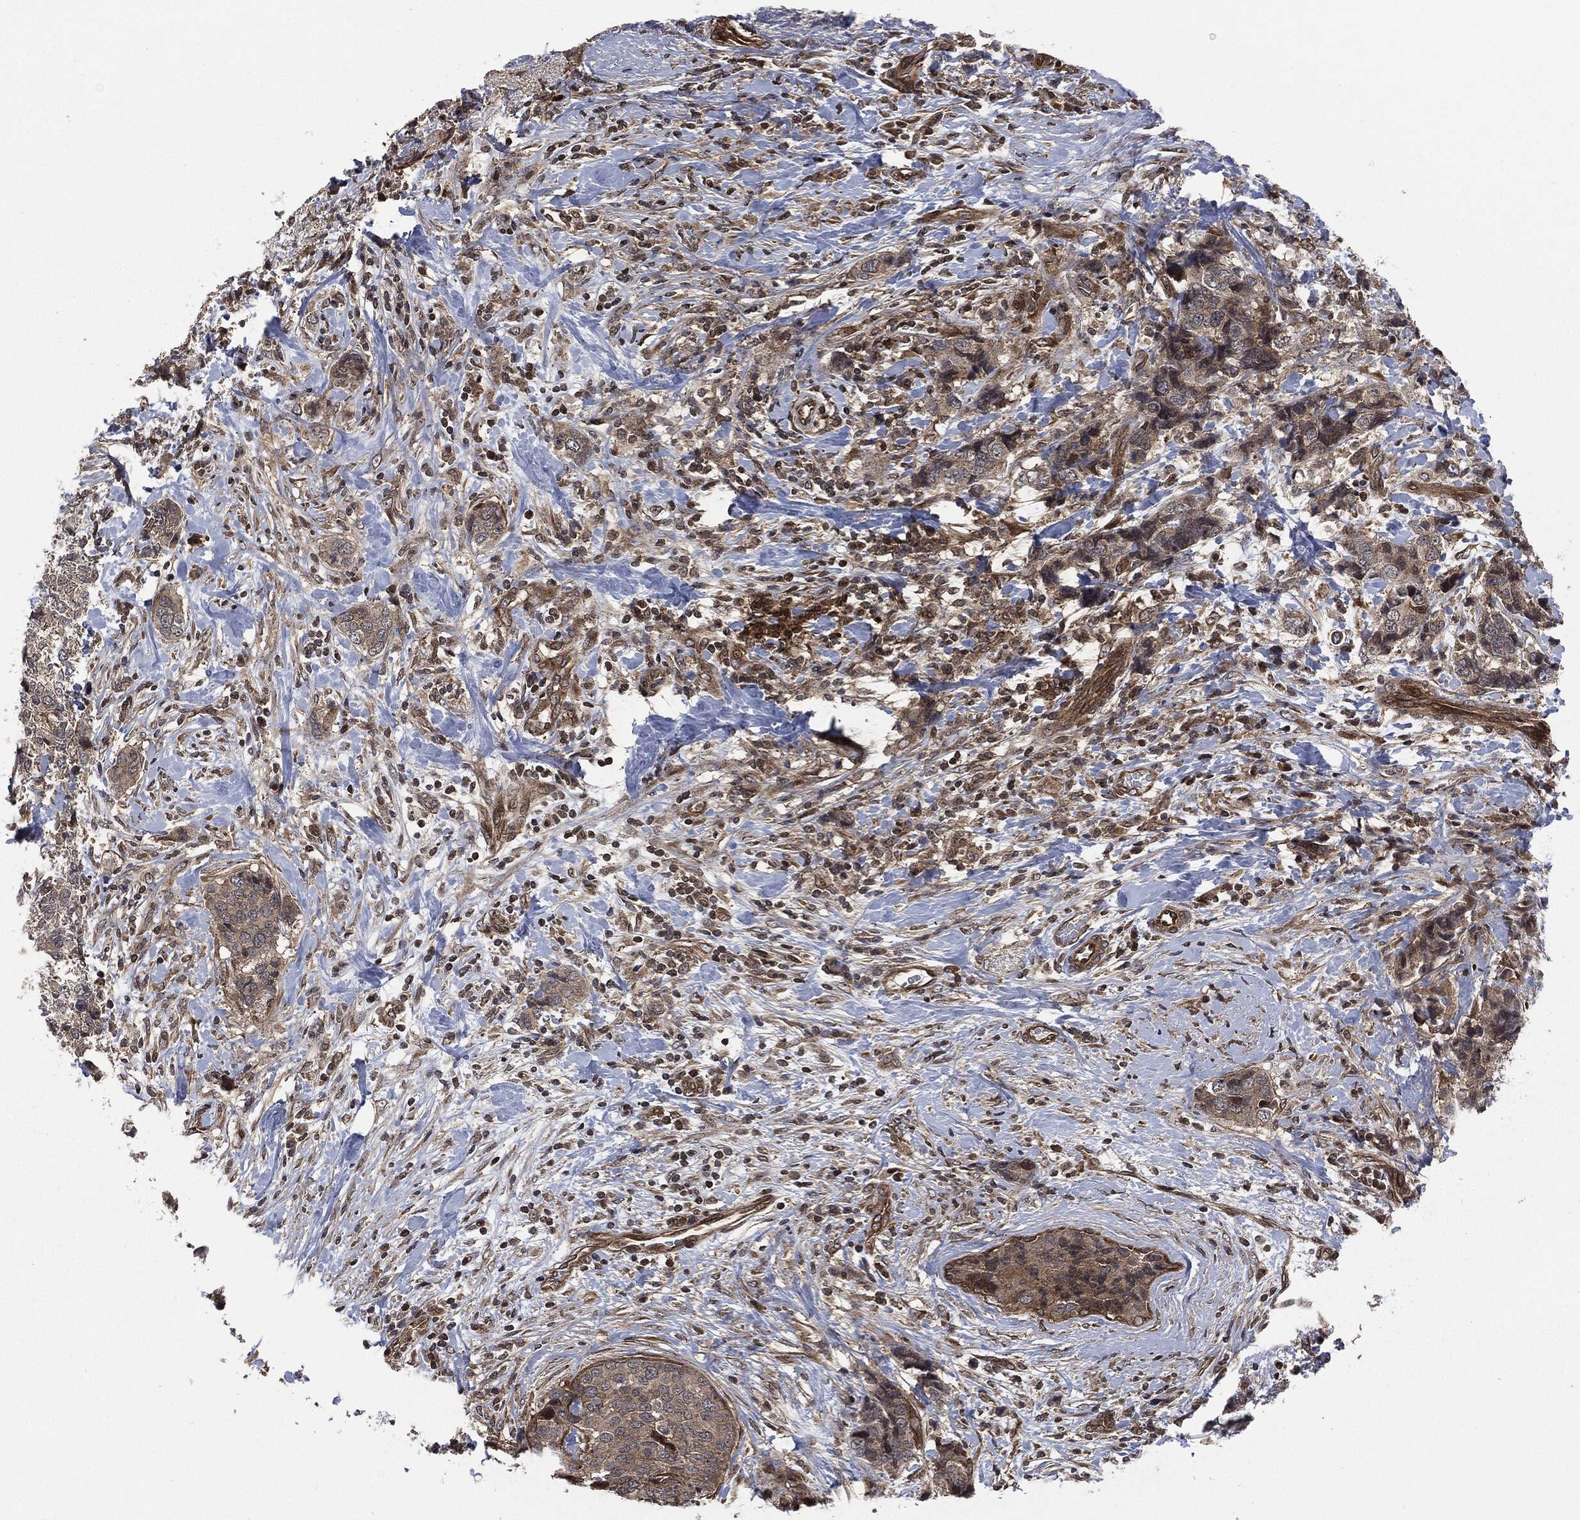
{"staining": {"intensity": "weak", "quantity": "25%-75%", "location": "cytoplasmic/membranous"}, "tissue": "breast cancer", "cell_type": "Tumor cells", "image_type": "cancer", "snomed": [{"axis": "morphology", "description": "Lobular carcinoma"}, {"axis": "topography", "description": "Breast"}], "caption": "Immunohistochemistry (IHC) image of breast lobular carcinoma stained for a protein (brown), which reveals low levels of weak cytoplasmic/membranous staining in about 25%-75% of tumor cells.", "gene": "HRAS", "patient": {"sex": "female", "age": 59}}